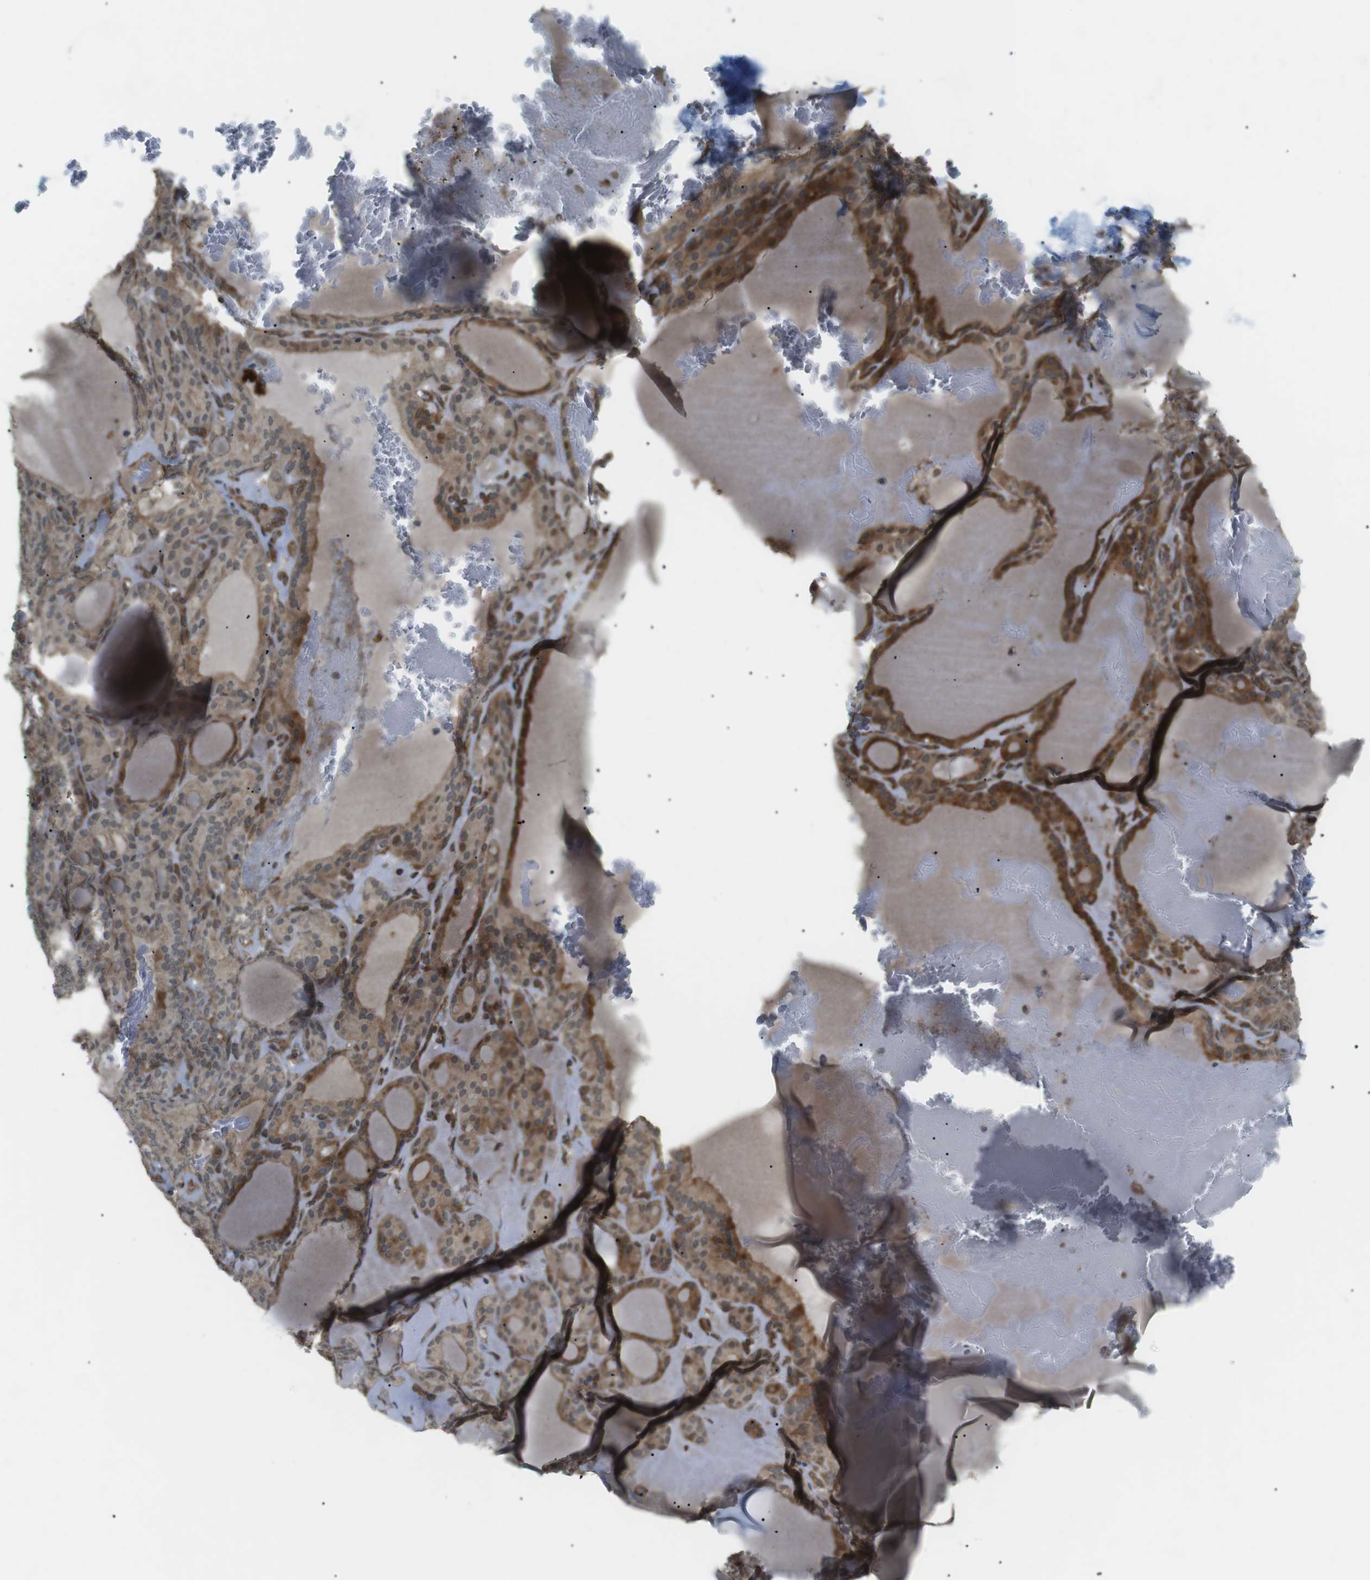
{"staining": {"intensity": "moderate", "quantity": ">75%", "location": "cytoplasmic/membranous"}, "tissue": "thyroid gland", "cell_type": "Glandular cells", "image_type": "normal", "snomed": [{"axis": "morphology", "description": "Normal tissue, NOS"}, {"axis": "topography", "description": "Thyroid gland"}], "caption": "This is an image of immunohistochemistry staining of benign thyroid gland, which shows moderate positivity in the cytoplasmic/membranous of glandular cells.", "gene": "KANK2", "patient": {"sex": "female", "age": 28}}